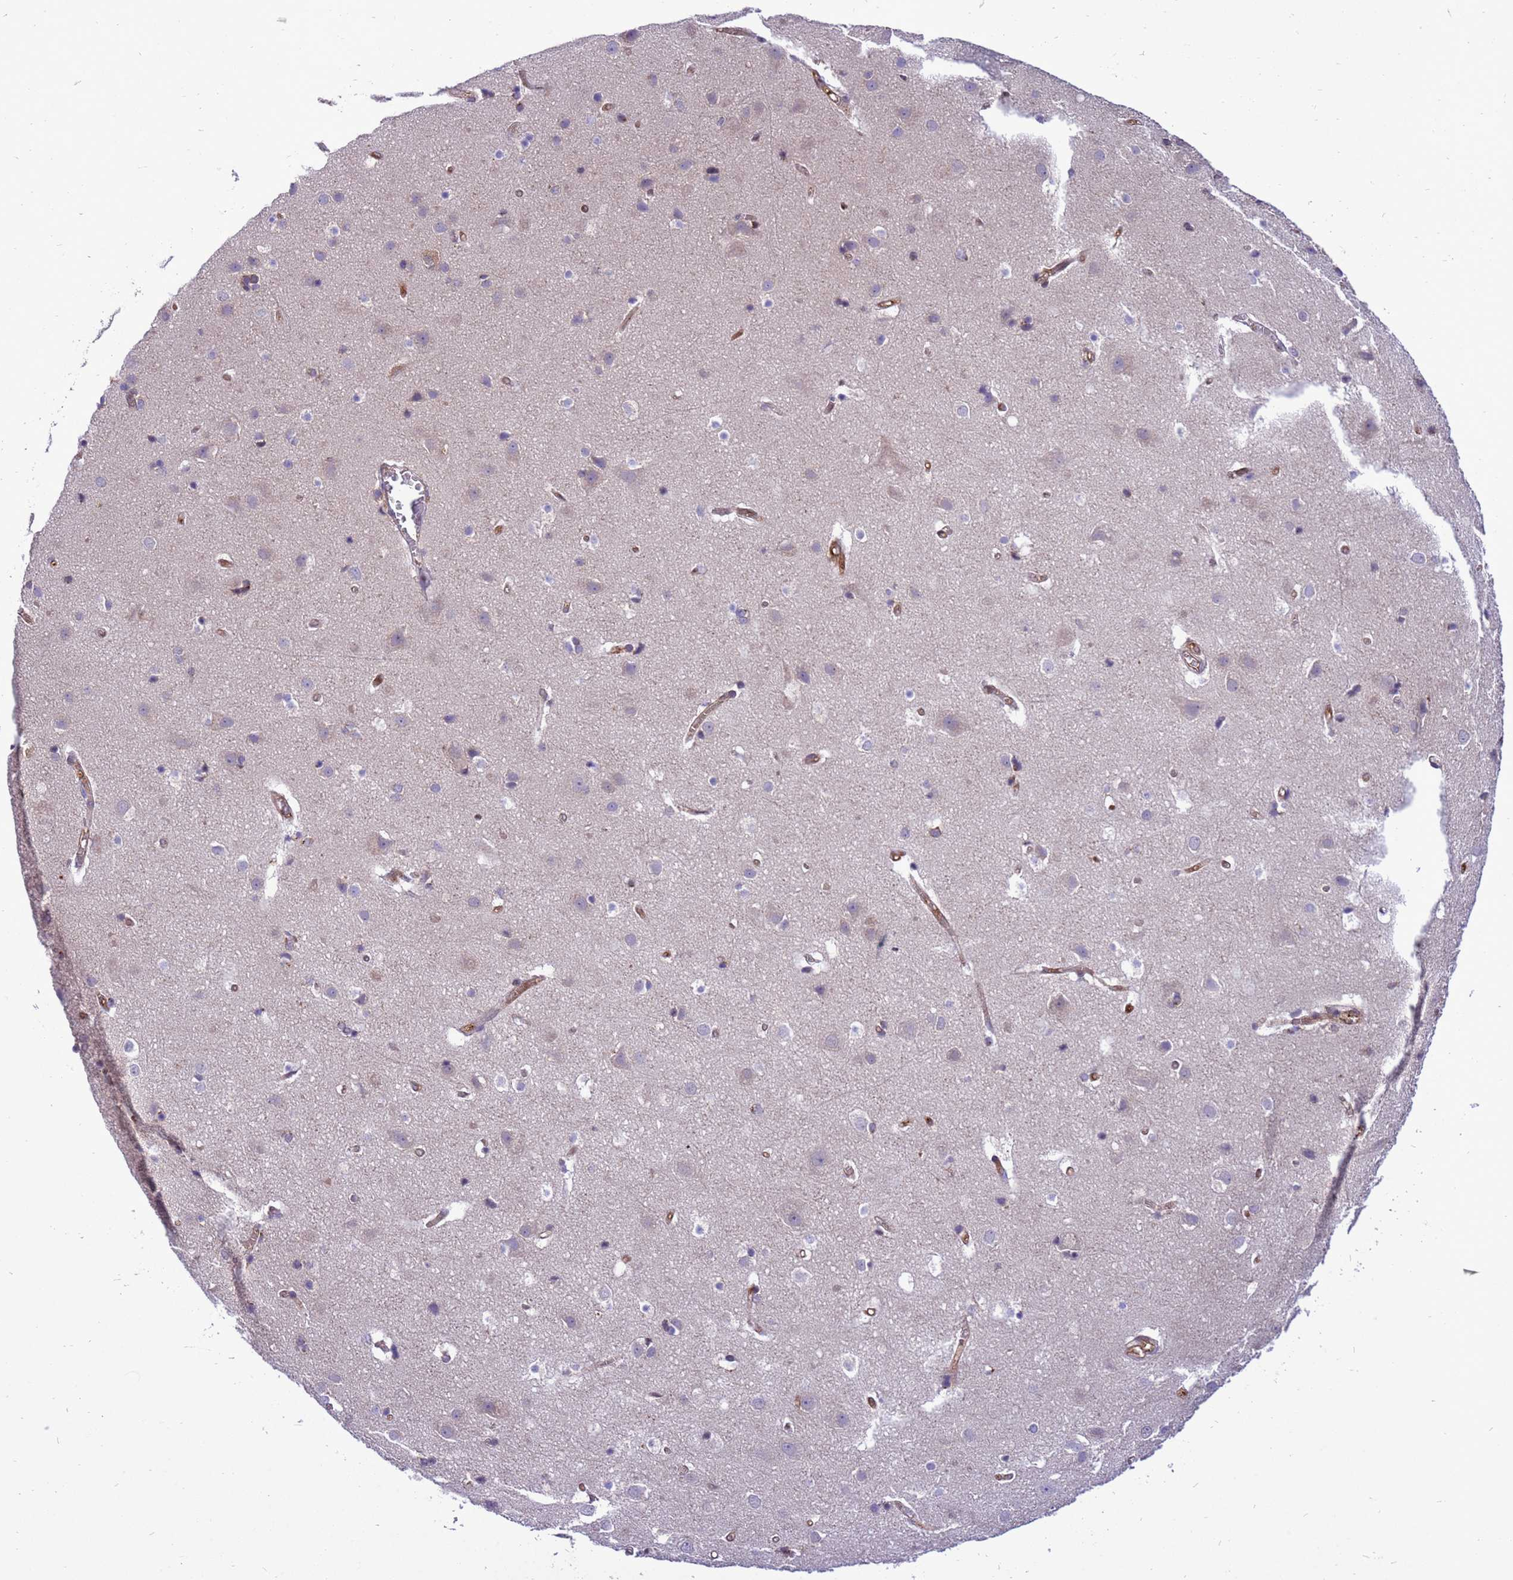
{"staining": {"intensity": "moderate", "quantity": ">75%", "location": "cytoplasmic/membranous"}, "tissue": "cerebral cortex", "cell_type": "Endothelial cells", "image_type": "normal", "snomed": [{"axis": "morphology", "description": "Normal tissue, NOS"}, {"axis": "topography", "description": "Cerebral cortex"}], "caption": "The immunohistochemical stain labels moderate cytoplasmic/membranous positivity in endothelial cells of benign cerebral cortex. The protein of interest is stained brown, and the nuclei are stained in blue (DAB (3,3'-diaminobenzidine) IHC with brightfield microscopy, high magnification).", "gene": "RABEP2", "patient": {"sex": "male", "age": 54}}